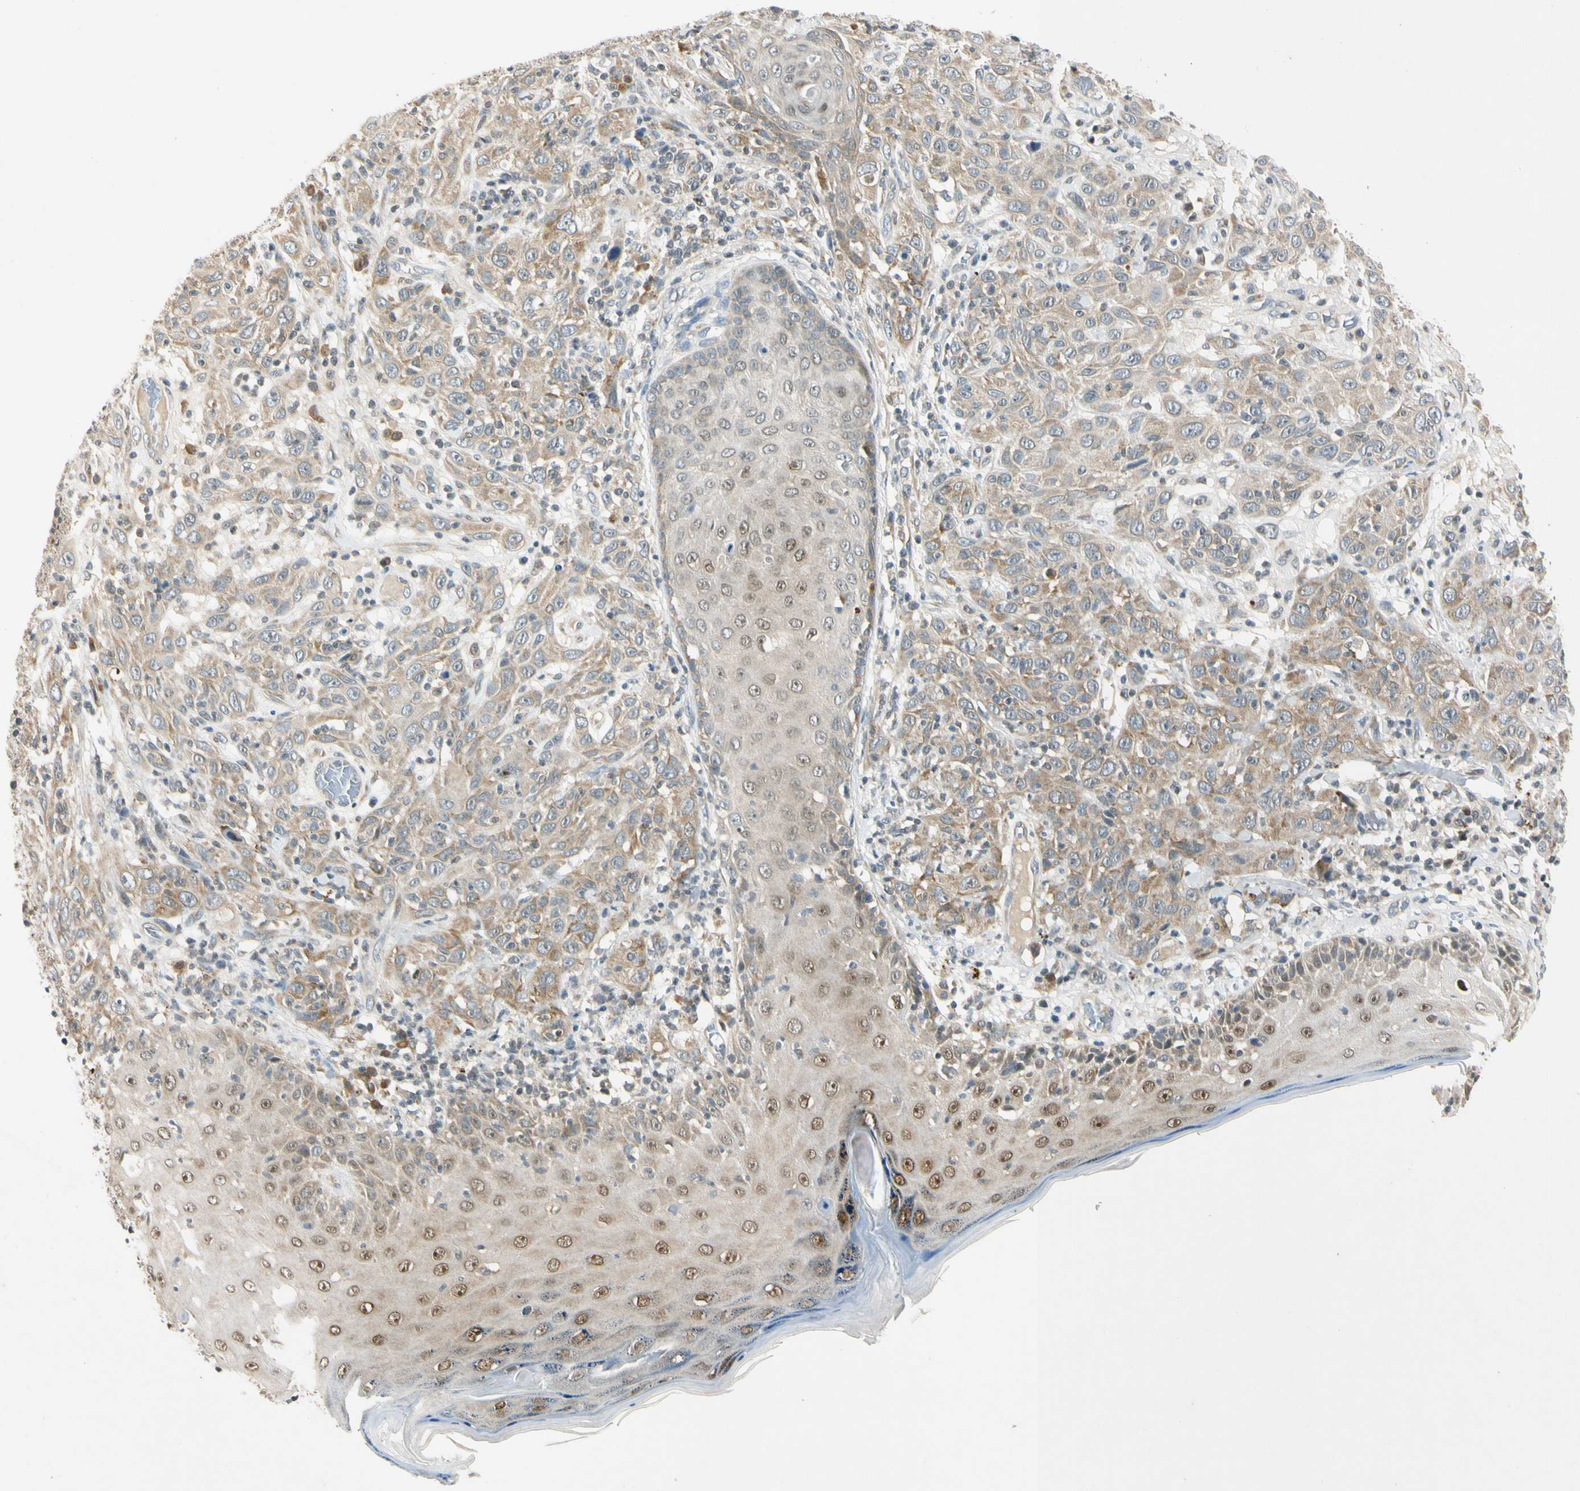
{"staining": {"intensity": "moderate", "quantity": ">75%", "location": "cytoplasmic/membranous,nuclear"}, "tissue": "skin cancer", "cell_type": "Tumor cells", "image_type": "cancer", "snomed": [{"axis": "morphology", "description": "Squamous cell carcinoma, NOS"}, {"axis": "topography", "description": "Skin"}], "caption": "Protein expression analysis of squamous cell carcinoma (skin) reveals moderate cytoplasmic/membranous and nuclear positivity in about >75% of tumor cells.", "gene": "RPS6KB2", "patient": {"sex": "female", "age": 88}}